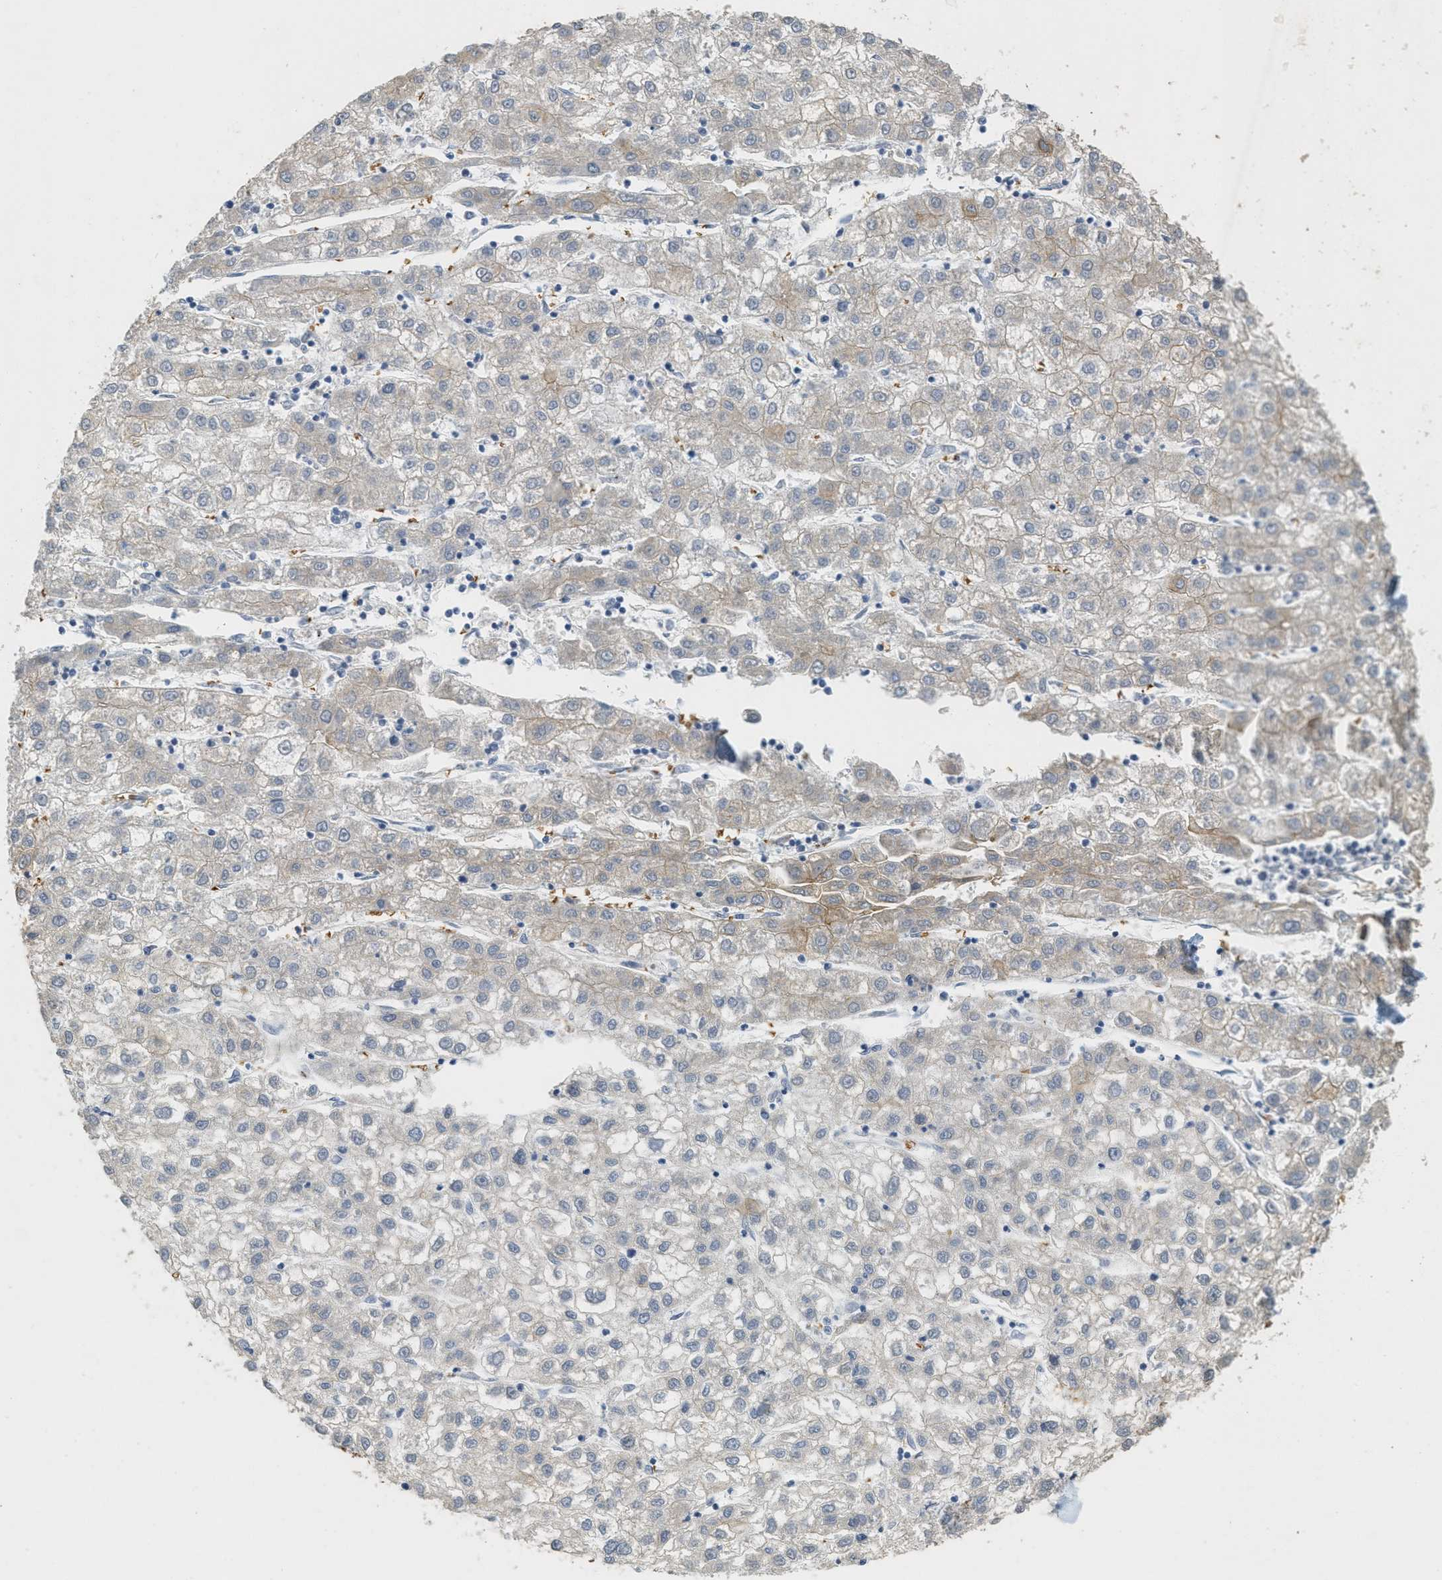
{"staining": {"intensity": "weak", "quantity": "<25%", "location": "cytoplasmic/membranous"}, "tissue": "liver cancer", "cell_type": "Tumor cells", "image_type": "cancer", "snomed": [{"axis": "morphology", "description": "Carcinoma, Hepatocellular, NOS"}, {"axis": "topography", "description": "Liver"}], "caption": "Immunohistochemical staining of human hepatocellular carcinoma (liver) shows no significant expression in tumor cells.", "gene": "MRS2", "patient": {"sex": "male", "age": 72}}